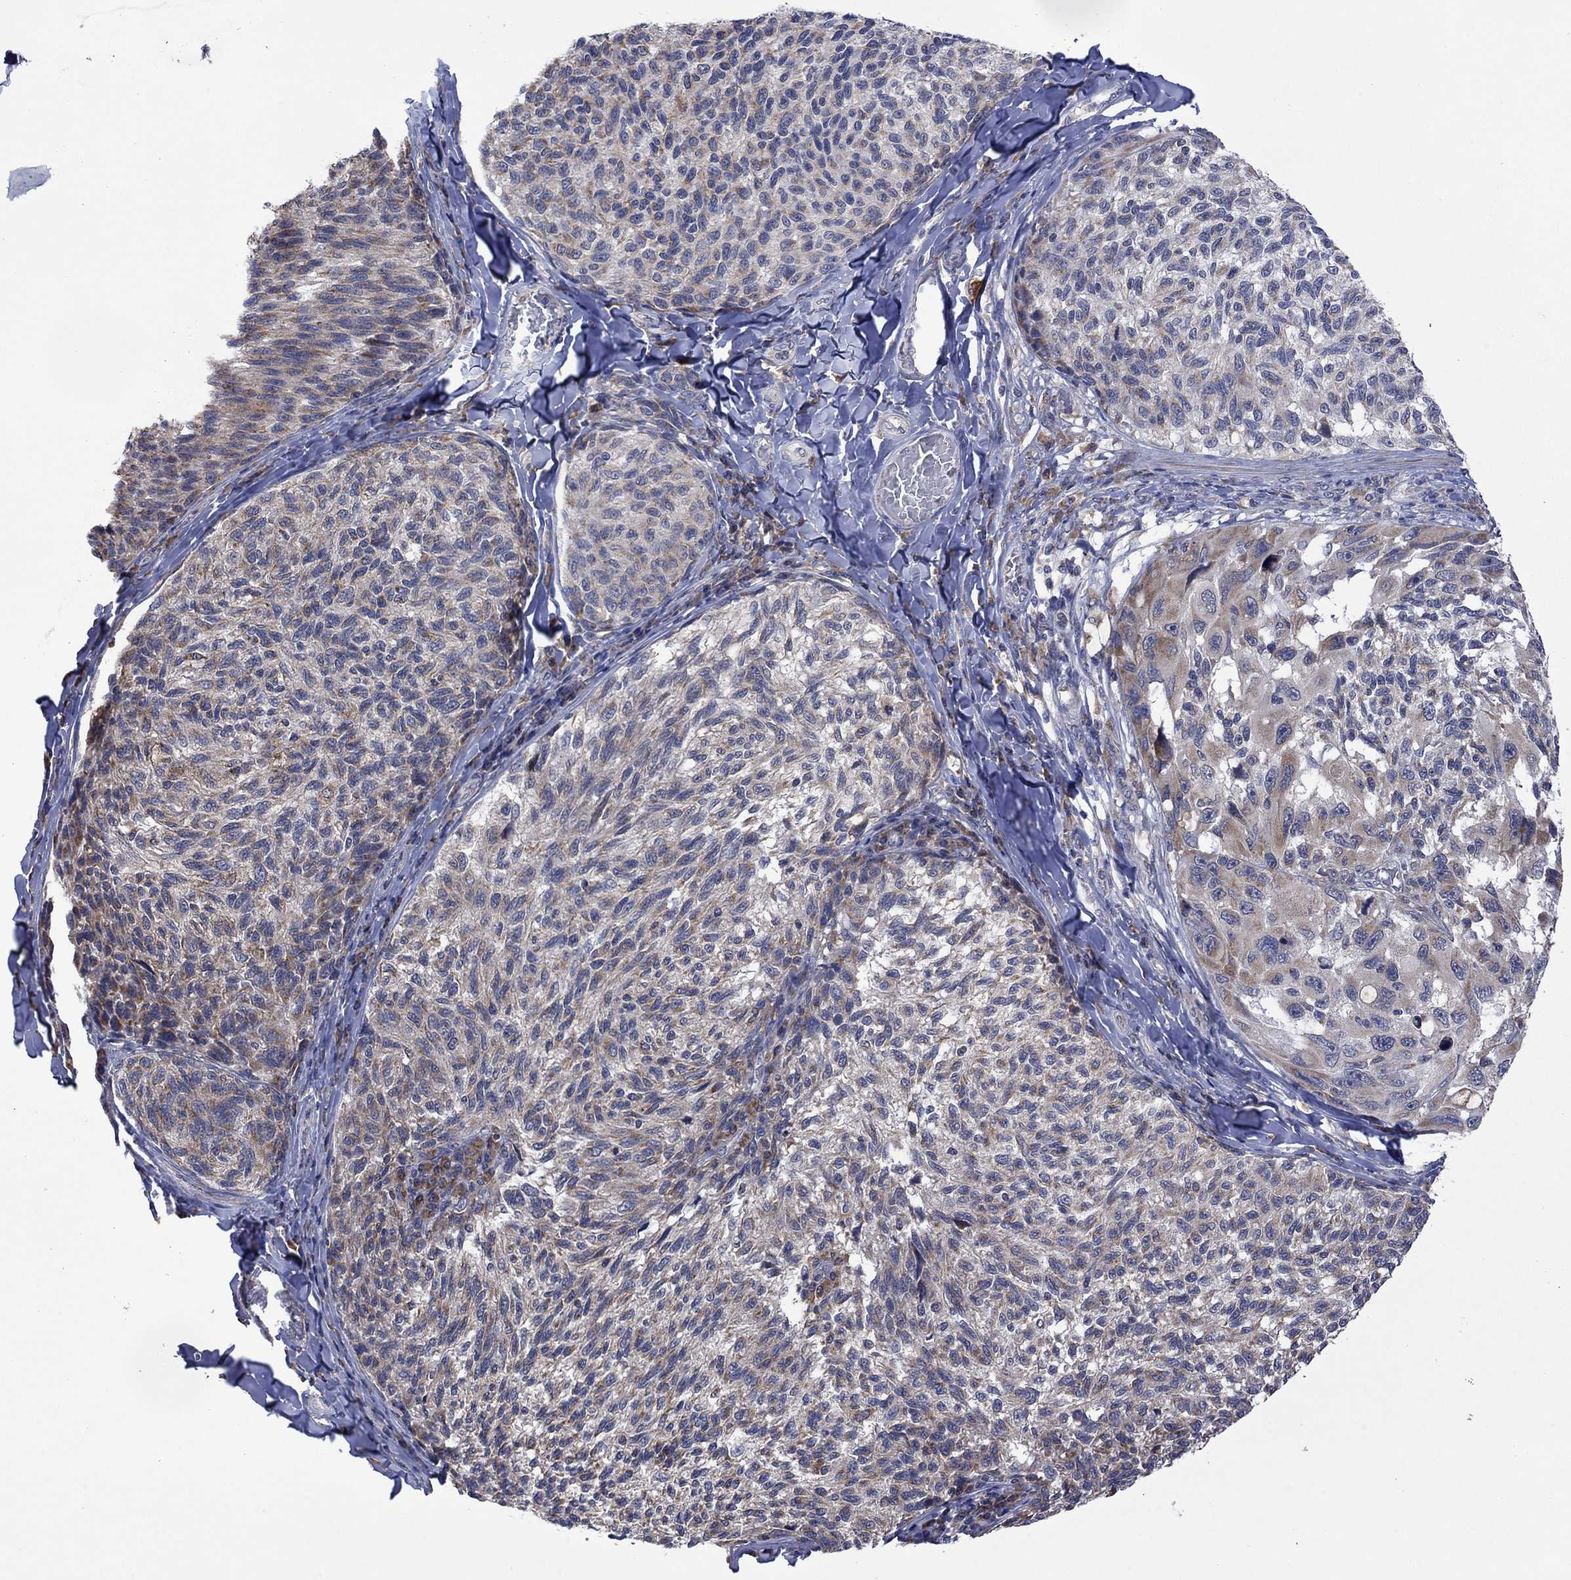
{"staining": {"intensity": "moderate", "quantity": ">75%", "location": "cytoplasmic/membranous"}, "tissue": "melanoma", "cell_type": "Tumor cells", "image_type": "cancer", "snomed": [{"axis": "morphology", "description": "Malignant melanoma, NOS"}, {"axis": "topography", "description": "Skin"}], "caption": "Moderate cytoplasmic/membranous protein staining is present in about >75% of tumor cells in melanoma.", "gene": "FURIN", "patient": {"sex": "female", "age": 73}}